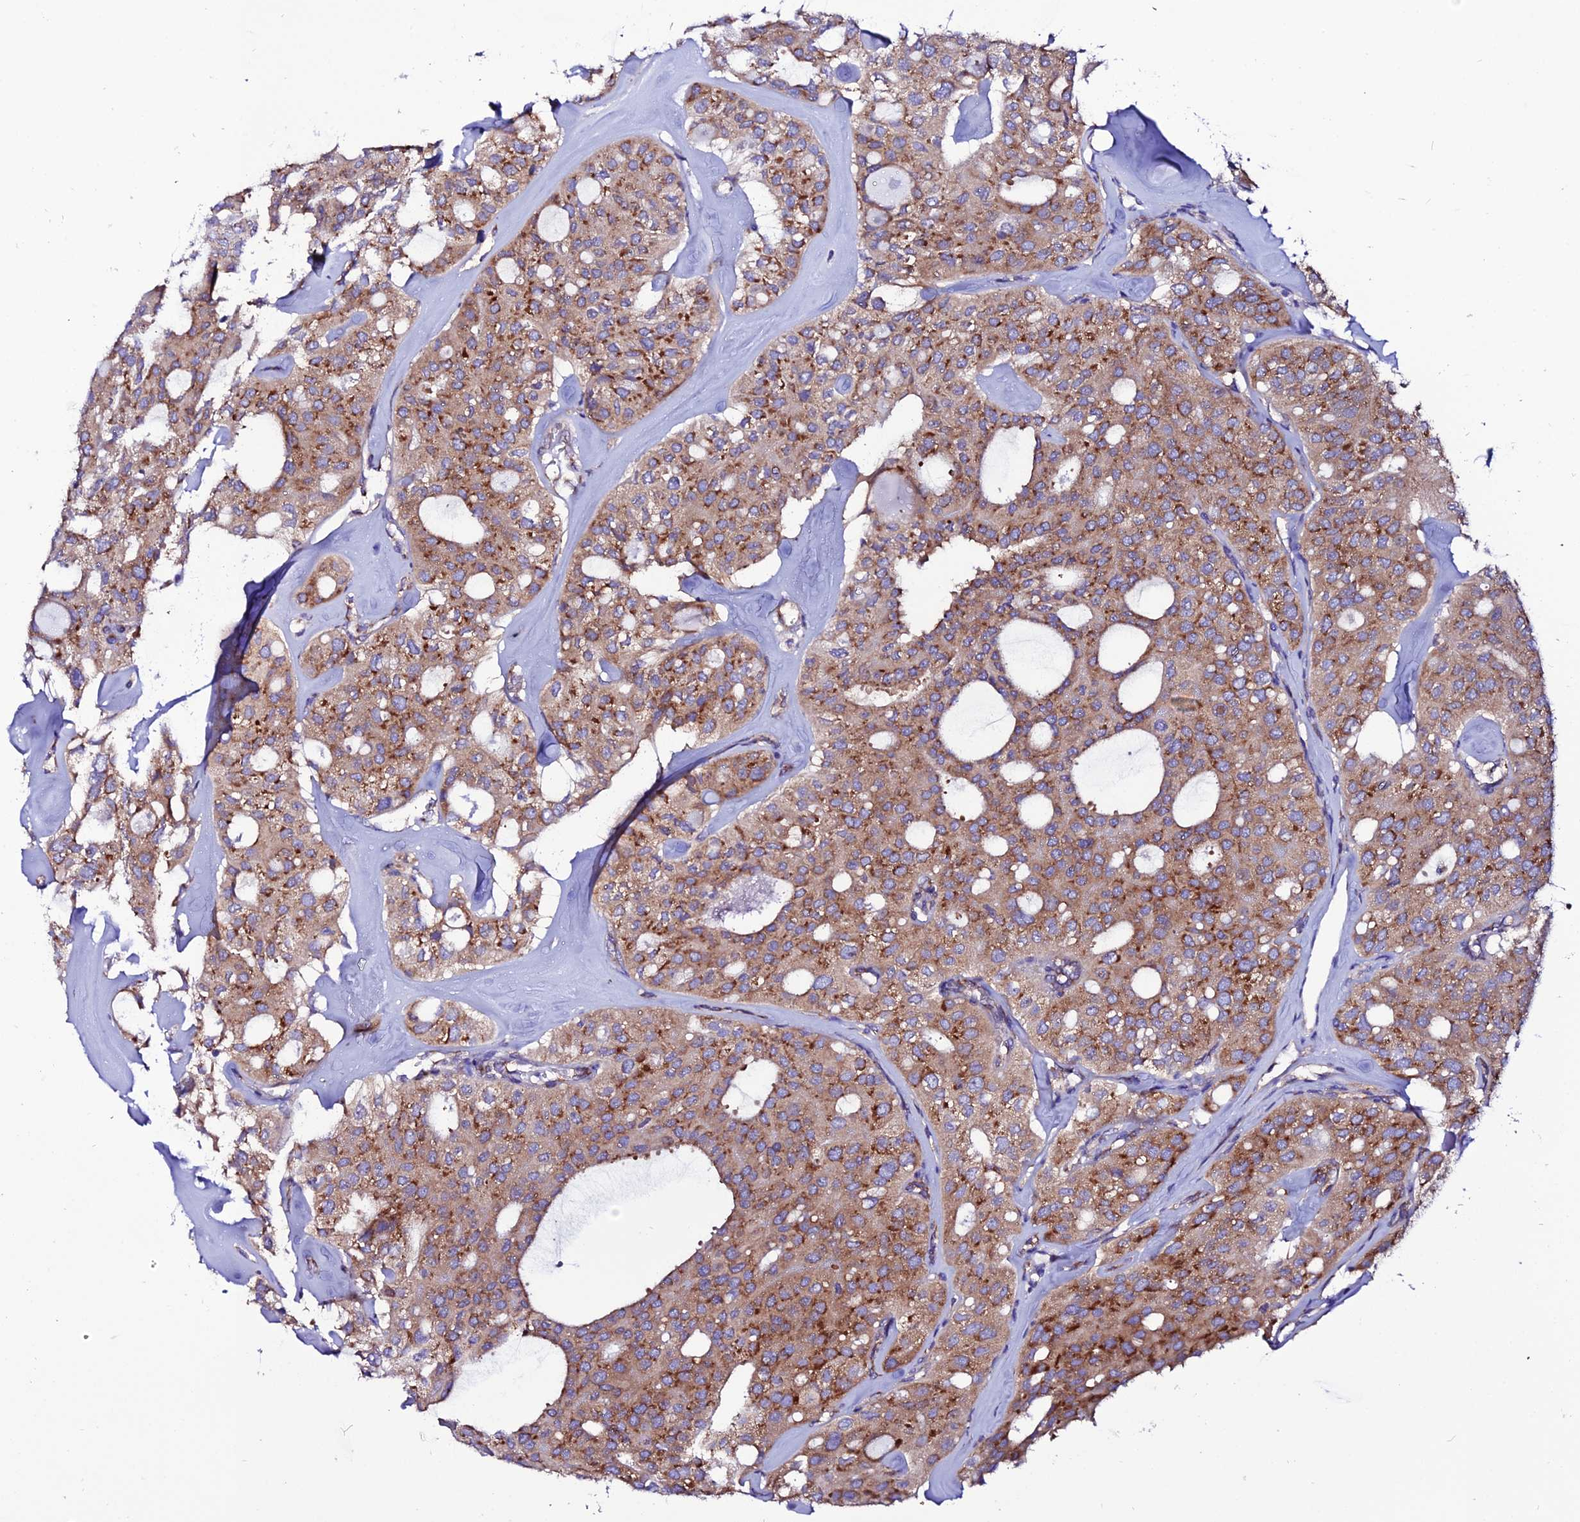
{"staining": {"intensity": "moderate", "quantity": ">75%", "location": "cytoplasmic/membranous"}, "tissue": "thyroid cancer", "cell_type": "Tumor cells", "image_type": "cancer", "snomed": [{"axis": "morphology", "description": "Follicular adenoma carcinoma, NOS"}, {"axis": "topography", "description": "Thyroid gland"}], "caption": "Tumor cells exhibit moderate cytoplasmic/membranous positivity in approximately >75% of cells in thyroid cancer.", "gene": "EEF1G", "patient": {"sex": "male", "age": 75}}